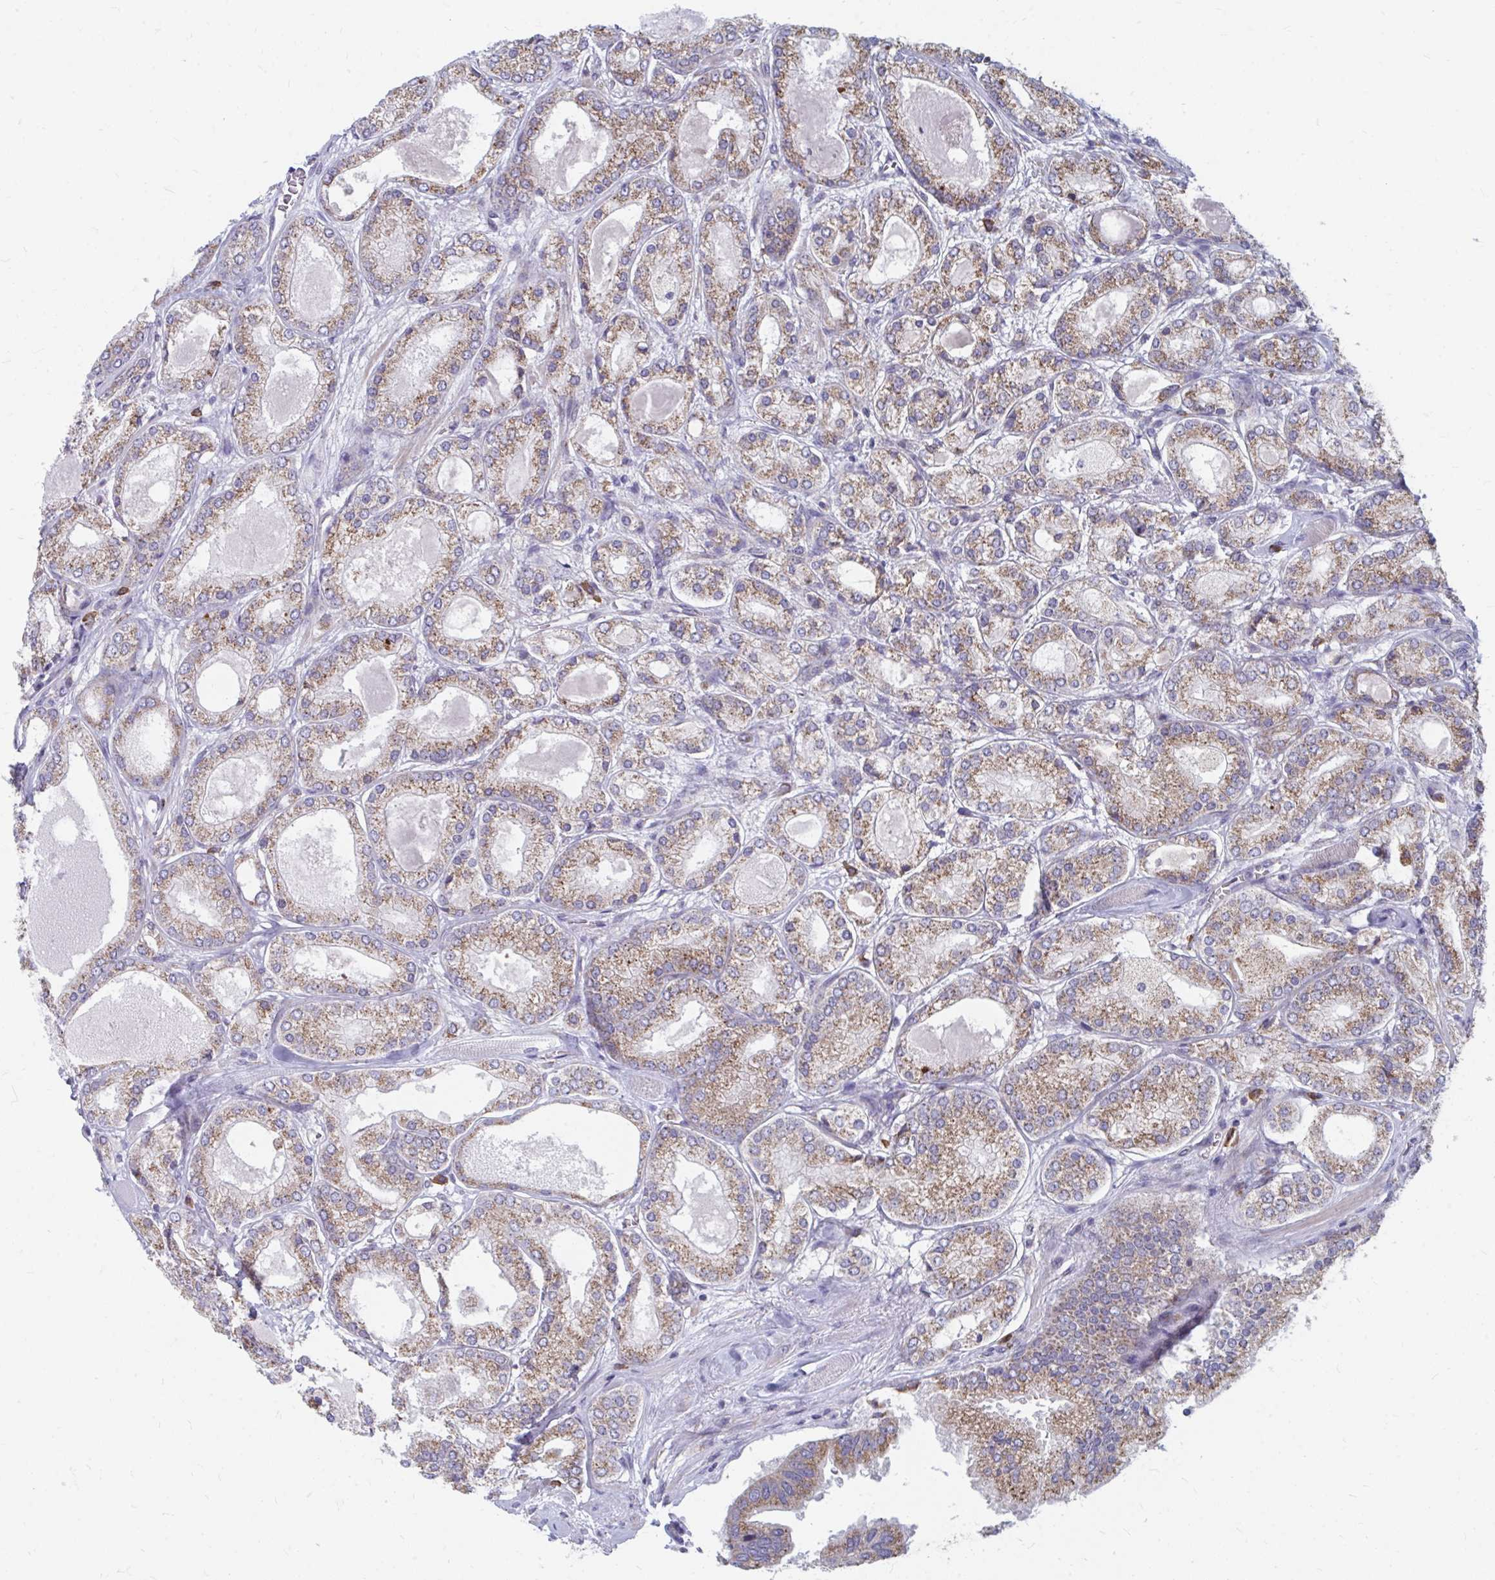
{"staining": {"intensity": "moderate", "quantity": ">75%", "location": "cytoplasmic/membranous"}, "tissue": "prostate cancer", "cell_type": "Tumor cells", "image_type": "cancer", "snomed": [{"axis": "morphology", "description": "Adenocarcinoma, High grade"}, {"axis": "topography", "description": "Prostate"}], "caption": "The photomicrograph reveals staining of prostate cancer, revealing moderate cytoplasmic/membranous protein positivity (brown color) within tumor cells.", "gene": "PABIR3", "patient": {"sex": "male", "age": 67}}